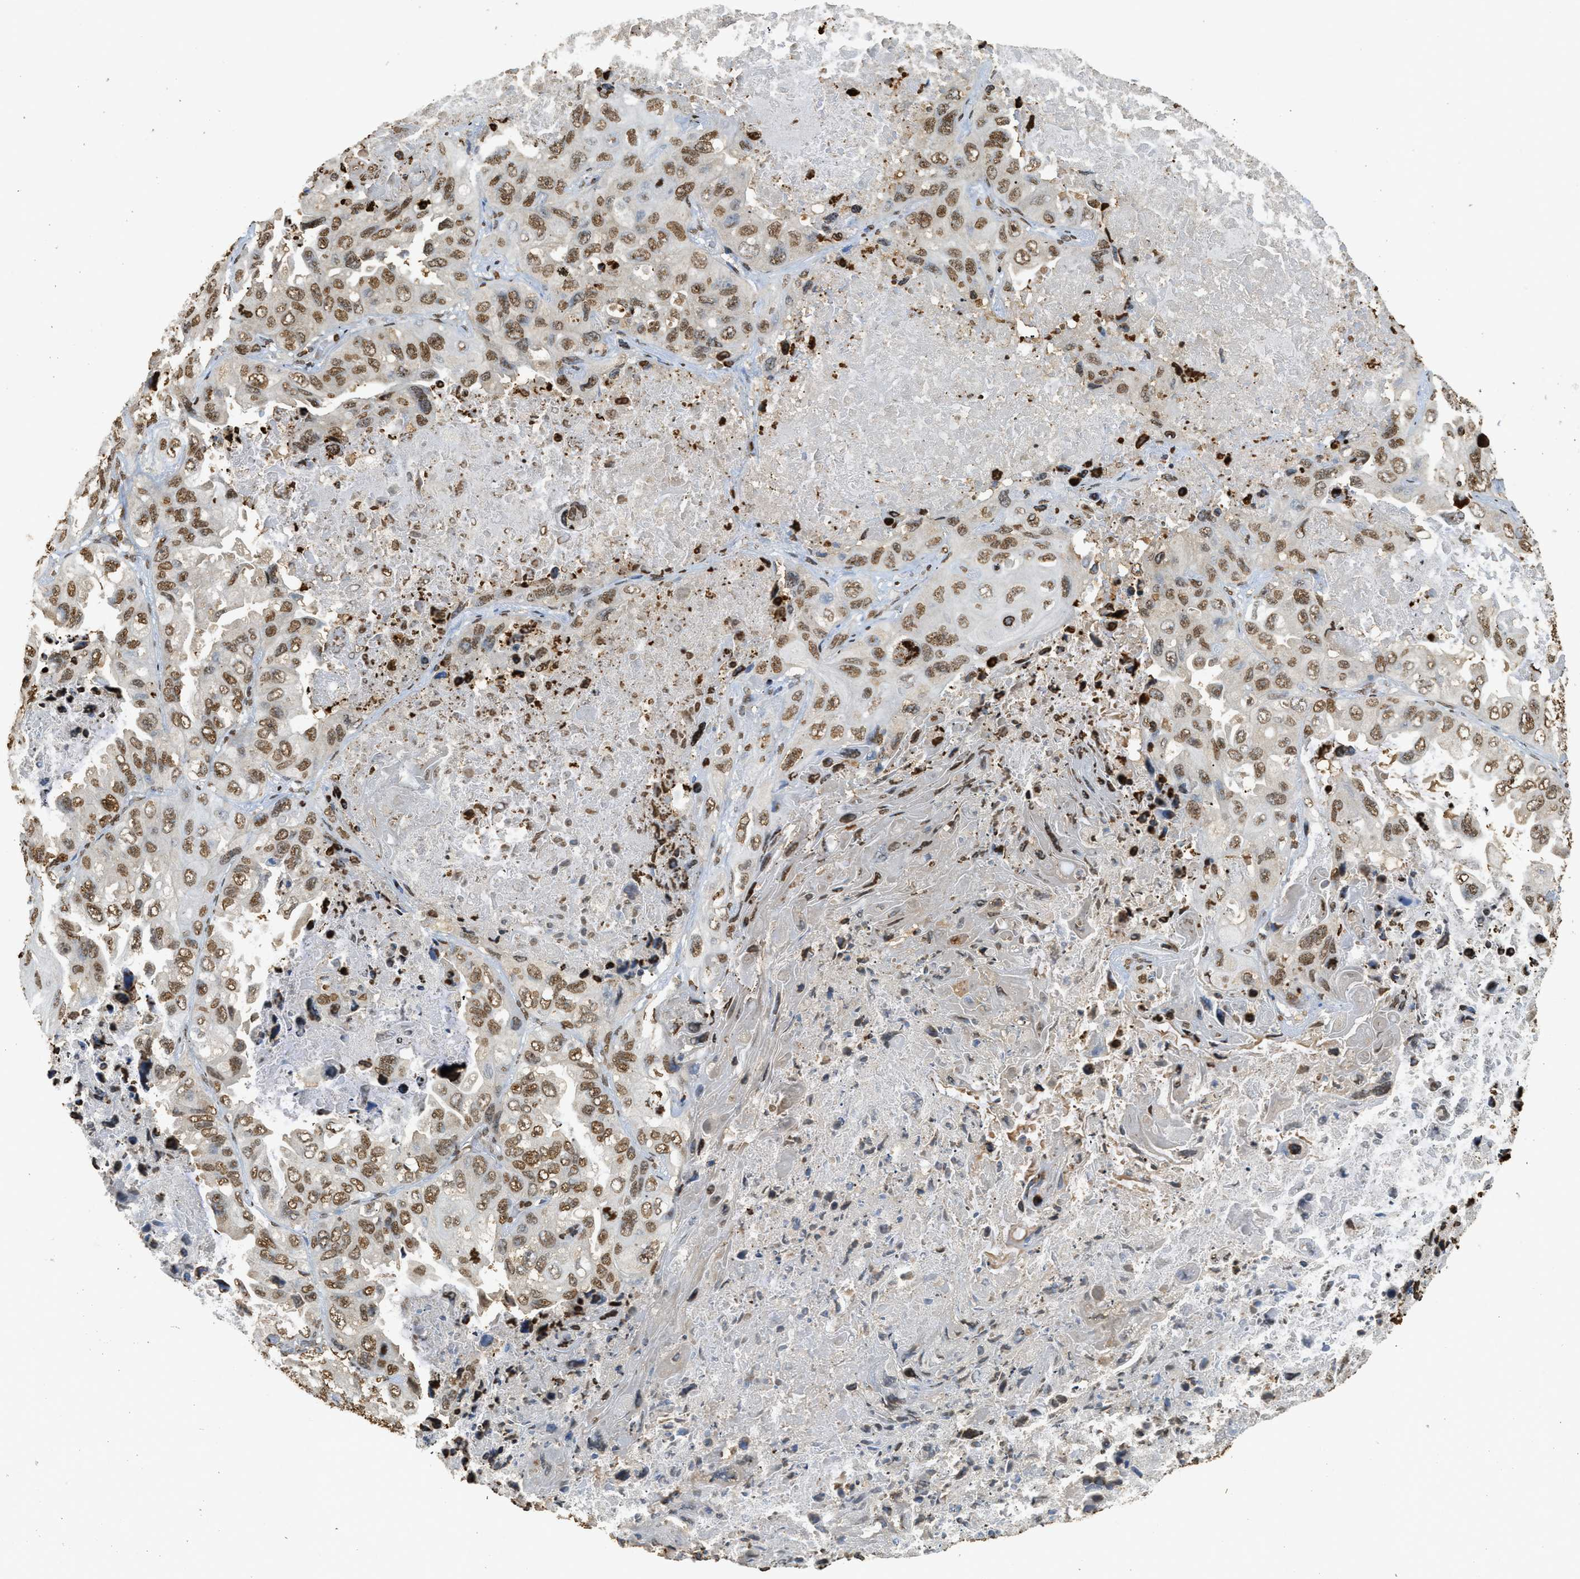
{"staining": {"intensity": "moderate", "quantity": ">75%", "location": "nuclear"}, "tissue": "lung cancer", "cell_type": "Tumor cells", "image_type": "cancer", "snomed": [{"axis": "morphology", "description": "Squamous cell carcinoma, NOS"}, {"axis": "topography", "description": "Lung"}], "caption": "Immunohistochemical staining of human lung squamous cell carcinoma reveals medium levels of moderate nuclear protein positivity in approximately >75% of tumor cells. (DAB = brown stain, brightfield microscopy at high magnification).", "gene": "NR5A2", "patient": {"sex": "female", "age": 73}}